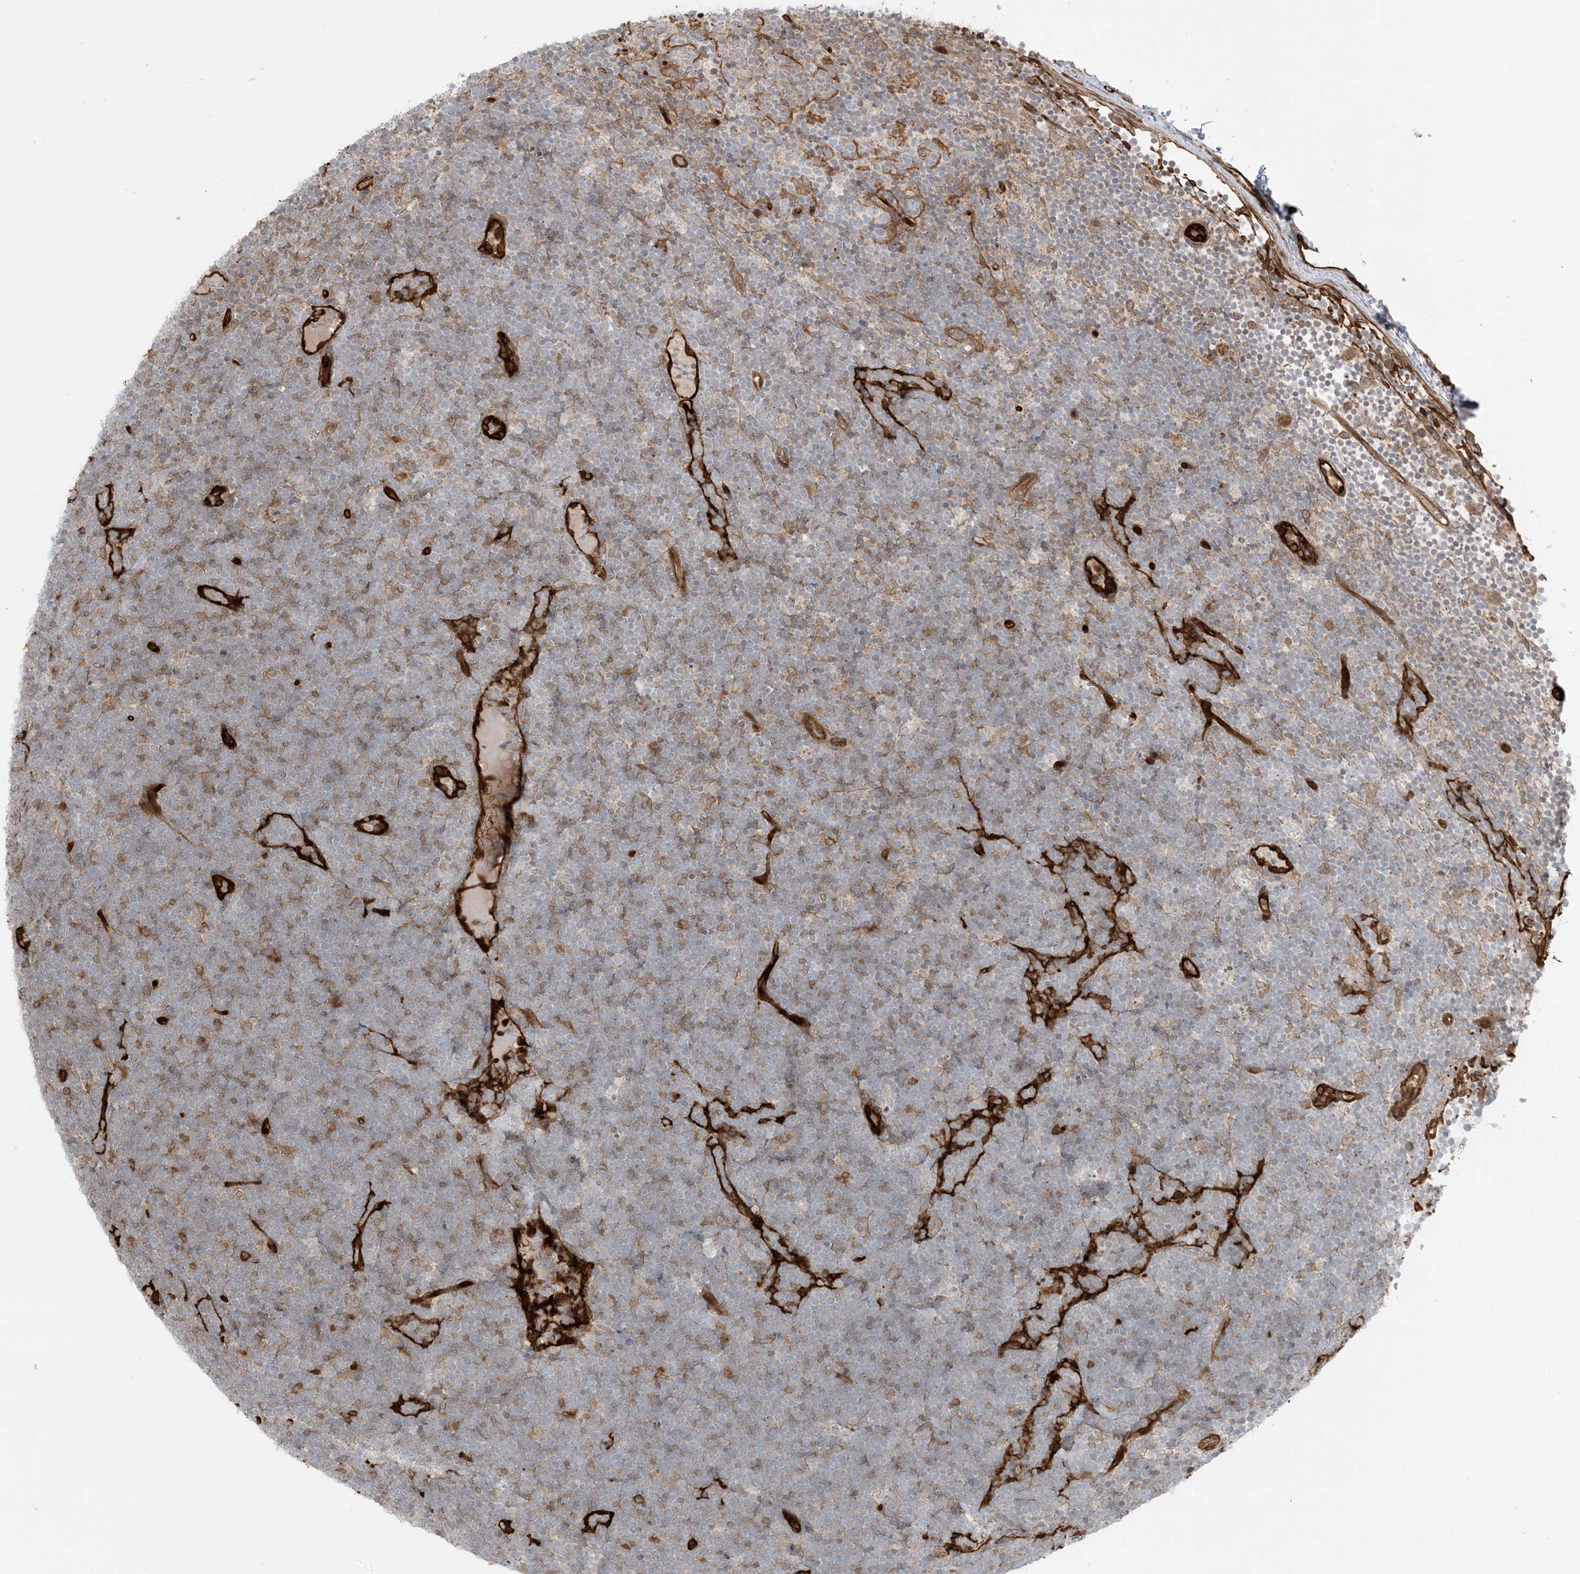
{"staining": {"intensity": "moderate", "quantity": "25%-75%", "location": "cytoplasmic/membranous"}, "tissue": "lymphoma", "cell_type": "Tumor cells", "image_type": "cancer", "snomed": [{"axis": "morphology", "description": "Malignant lymphoma, non-Hodgkin's type, High grade"}, {"axis": "topography", "description": "Lymph node"}], "caption": "This is an image of immunohistochemistry staining of high-grade malignant lymphoma, non-Hodgkin's type, which shows moderate expression in the cytoplasmic/membranous of tumor cells.", "gene": "PPM1F", "patient": {"sex": "male", "age": 13}}